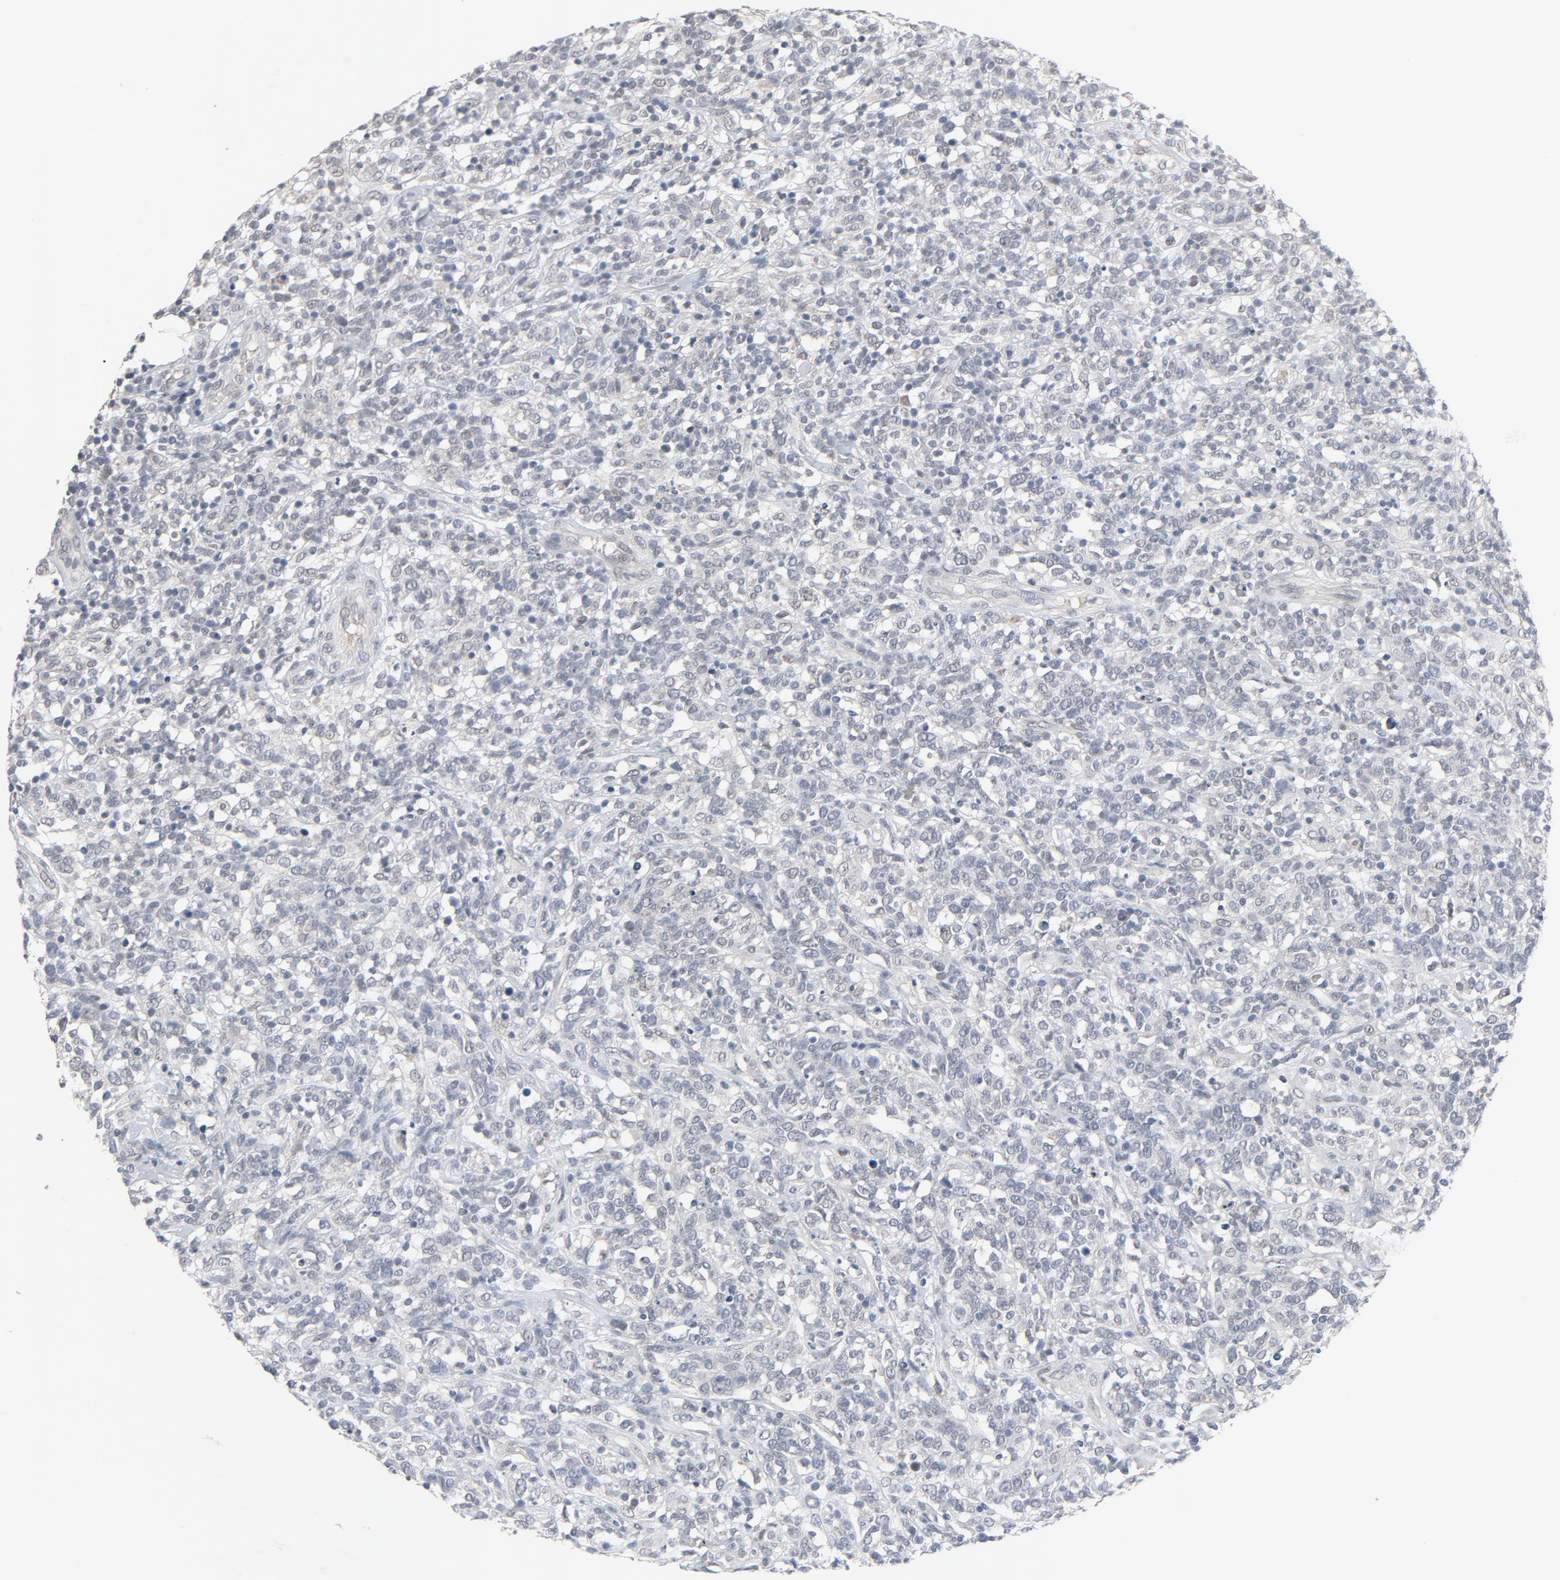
{"staining": {"intensity": "negative", "quantity": "none", "location": "none"}, "tissue": "lymphoma", "cell_type": "Tumor cells", "image_type": "cancer", "snomed": [{"axis": "morphology", "description": "Malignant lymphoma, non-Hodgkin's type, High grade"}, {"axis": "topography", "description": "Lymph node"}], "caption": "Immunohistochemical staining of lymphoma reveals no significant positivity in tumor cells.", "gene": "MT3", "patient": {"sex": "female", "age": 73}}